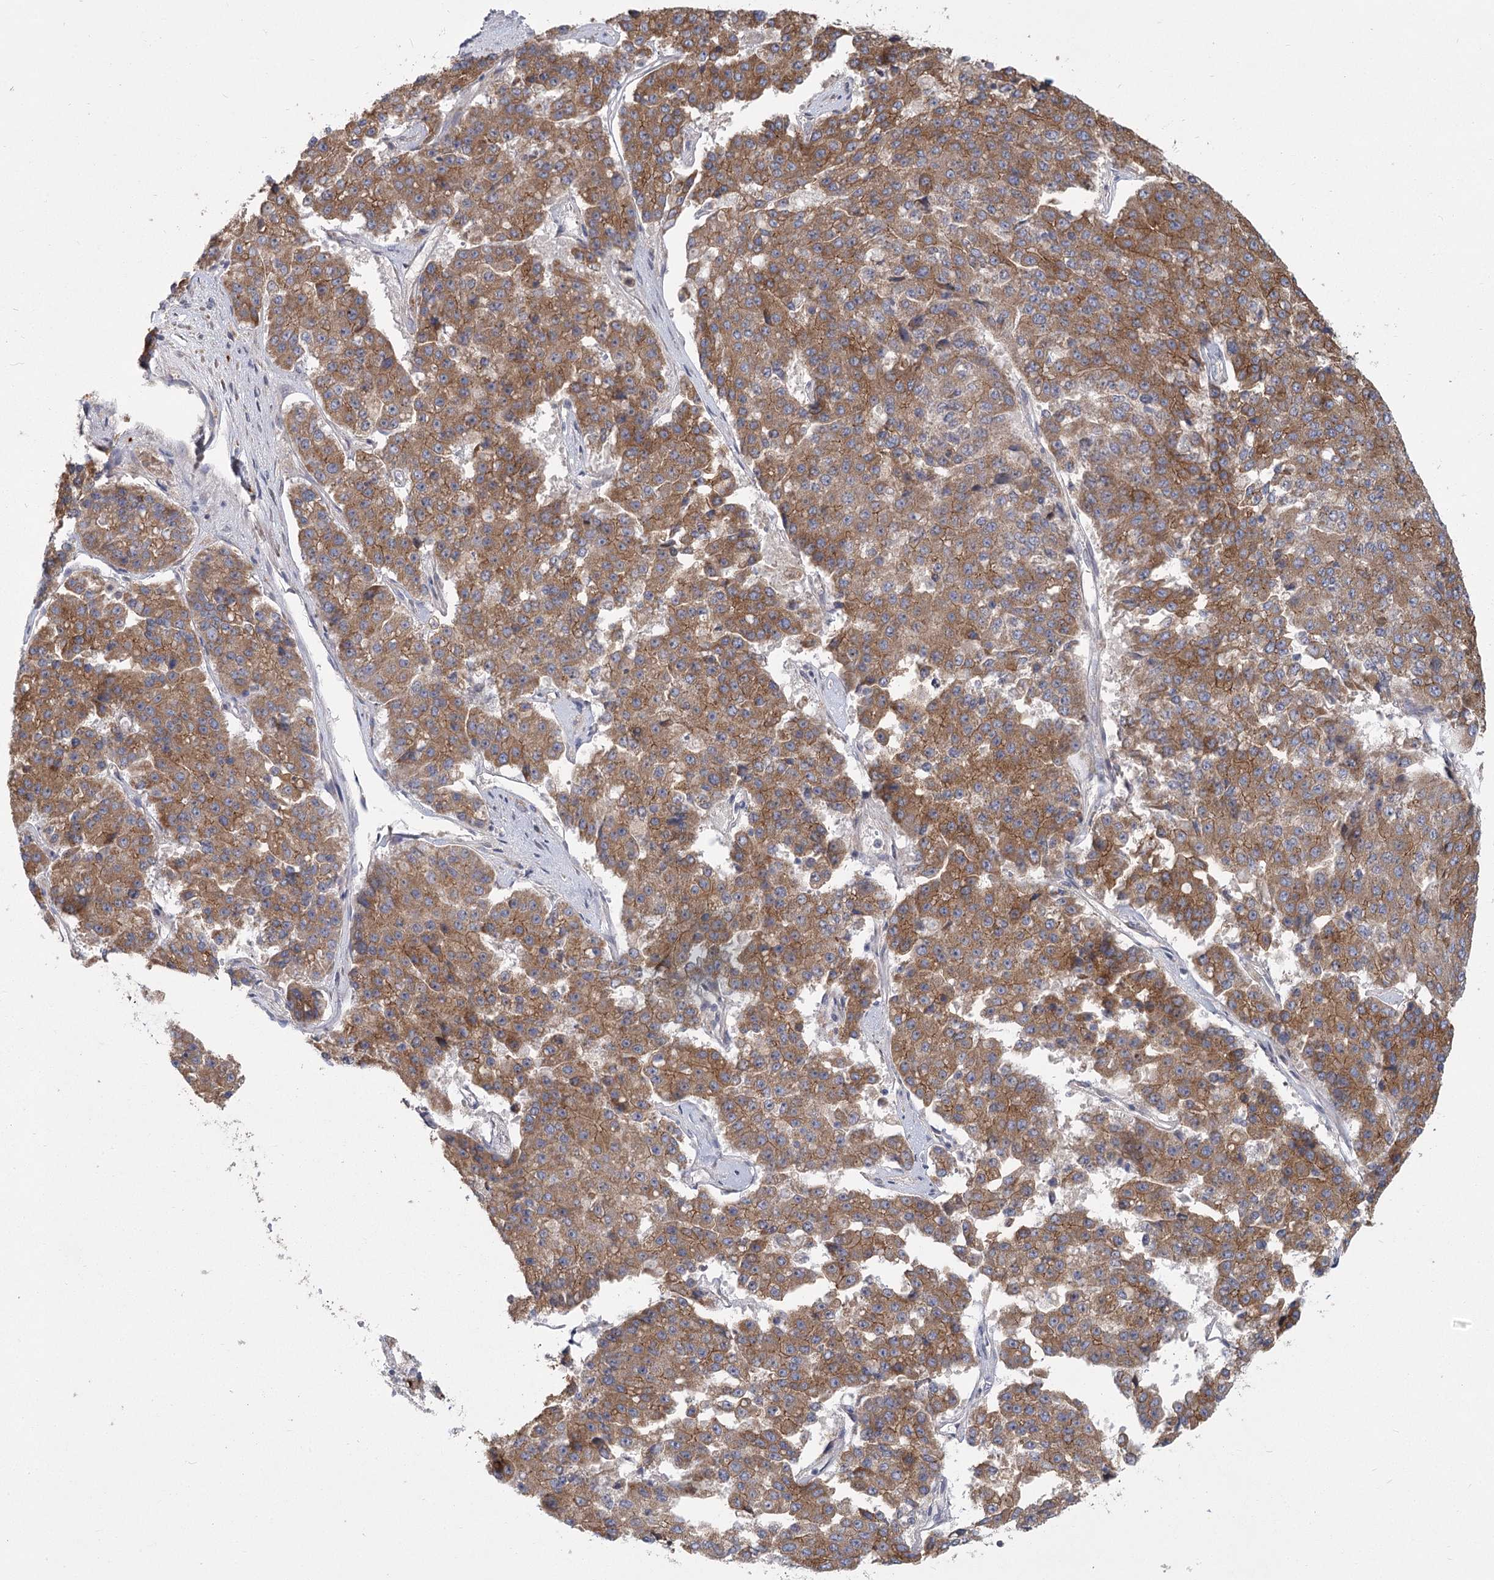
{"staining": {"intensity": "moderate", "quantity": ">75%", "location": "cytoplasmic/membranous"}, "tissue": "pancreatic cancer", "cell_type": "Tumor cells", "image_type": "cancer", "snomed": [{"axis": "morphology", "description": "Adenocarcinoma, NOS"}, {"axis": "topography", "description": "Pancreas"}], "caption": "DAB (3,3'-diaminobenzidine) immunohistochemical staining of pancreatic adenocarcinoma shows moderate cytoplasmic/membranous protein staining in approximately >75% of tumor cells.", "gene": "CNTLN", "patient": {"sex": "male", "age": 50}}